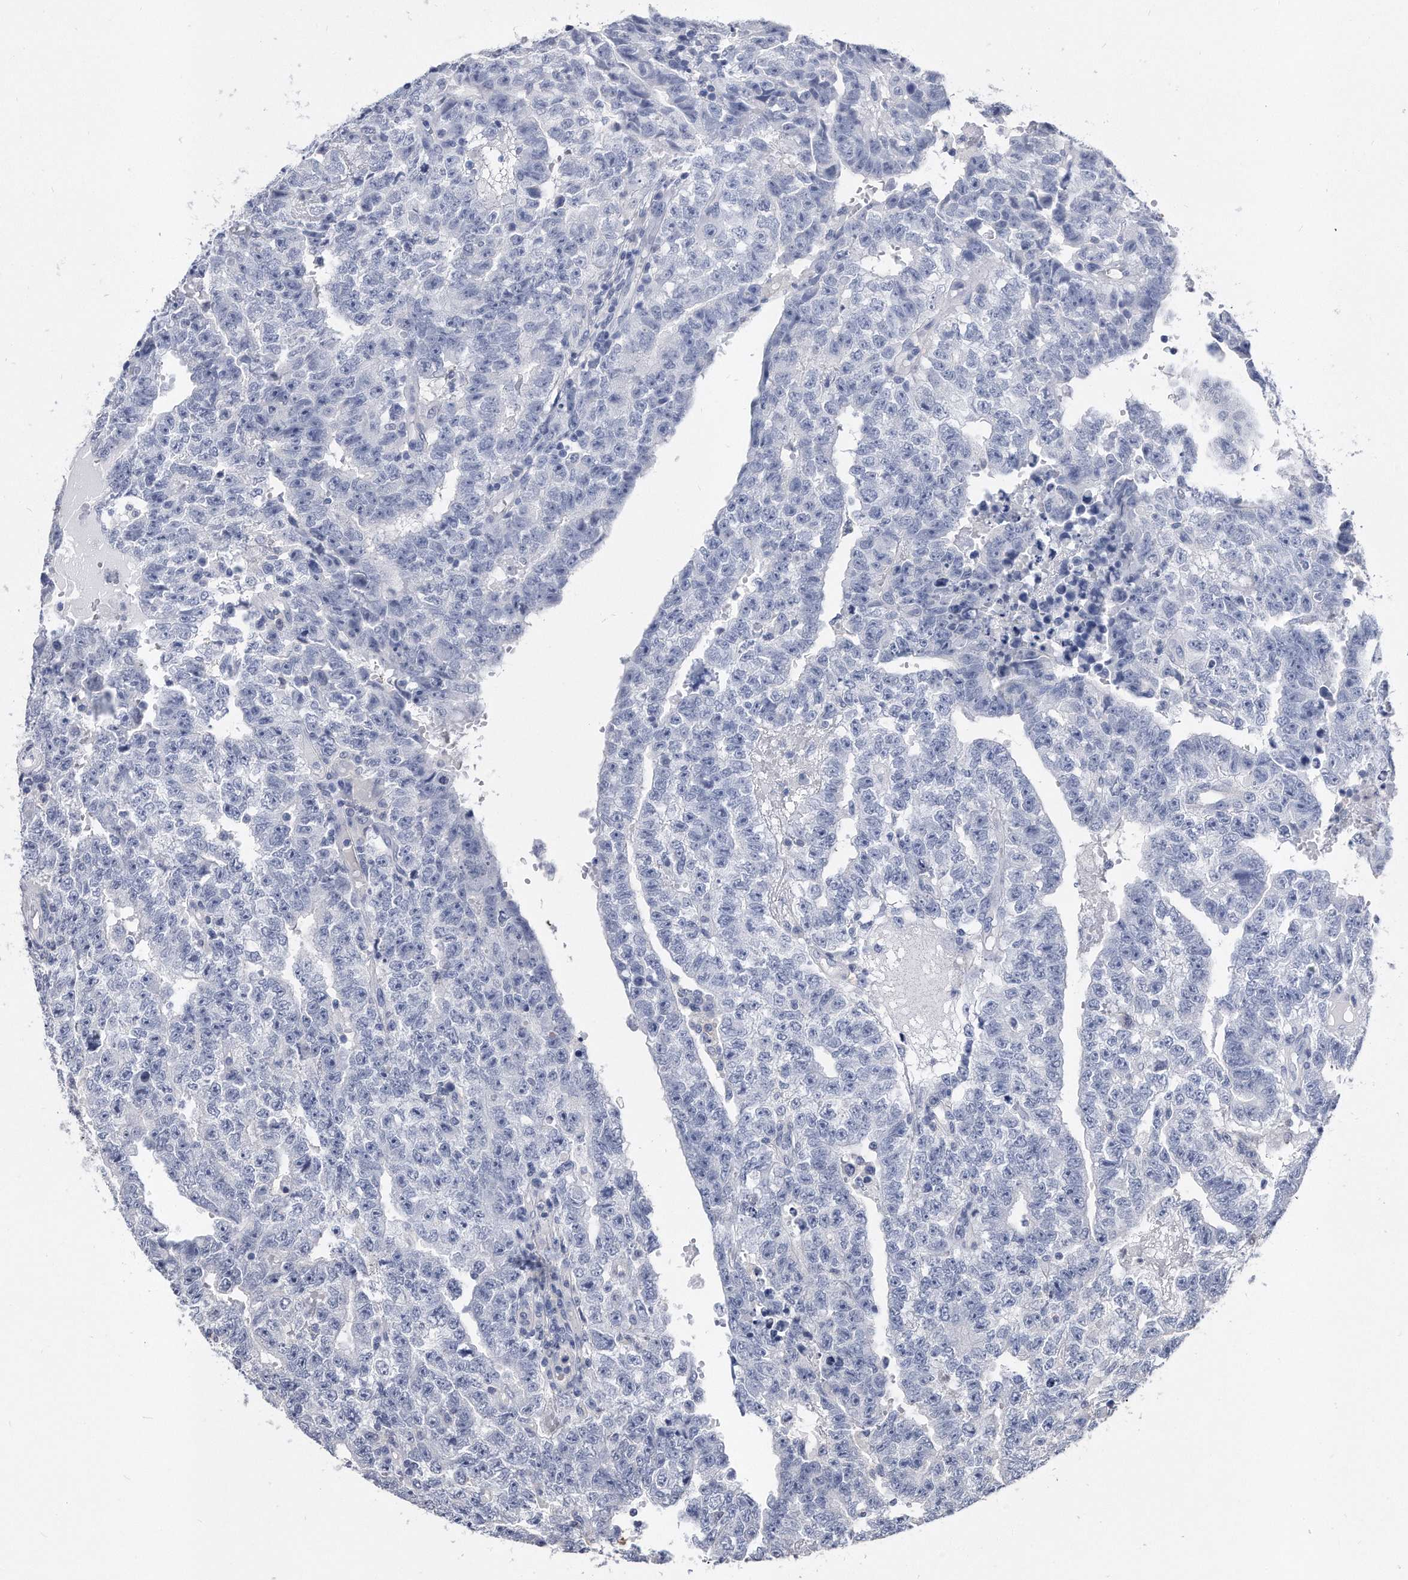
{"staining": {"intensity": "negative", "quantity": "none", "location": "none"}, "tissue": "testis cancer", "cell_type": "Tumor cells", "image_type": "cancer", "snomed": [{"axis": "morphology", "description": "Carcinoma, Embryonal, NOS"}, {"axis": "topography", "description": "Testis"}], "caption": "Immunohistochemistry of human testis cancer exhibits no expression in tumor cells.", "gene": "IL20RA", "patient": {"sex": "male", "age": 25}}